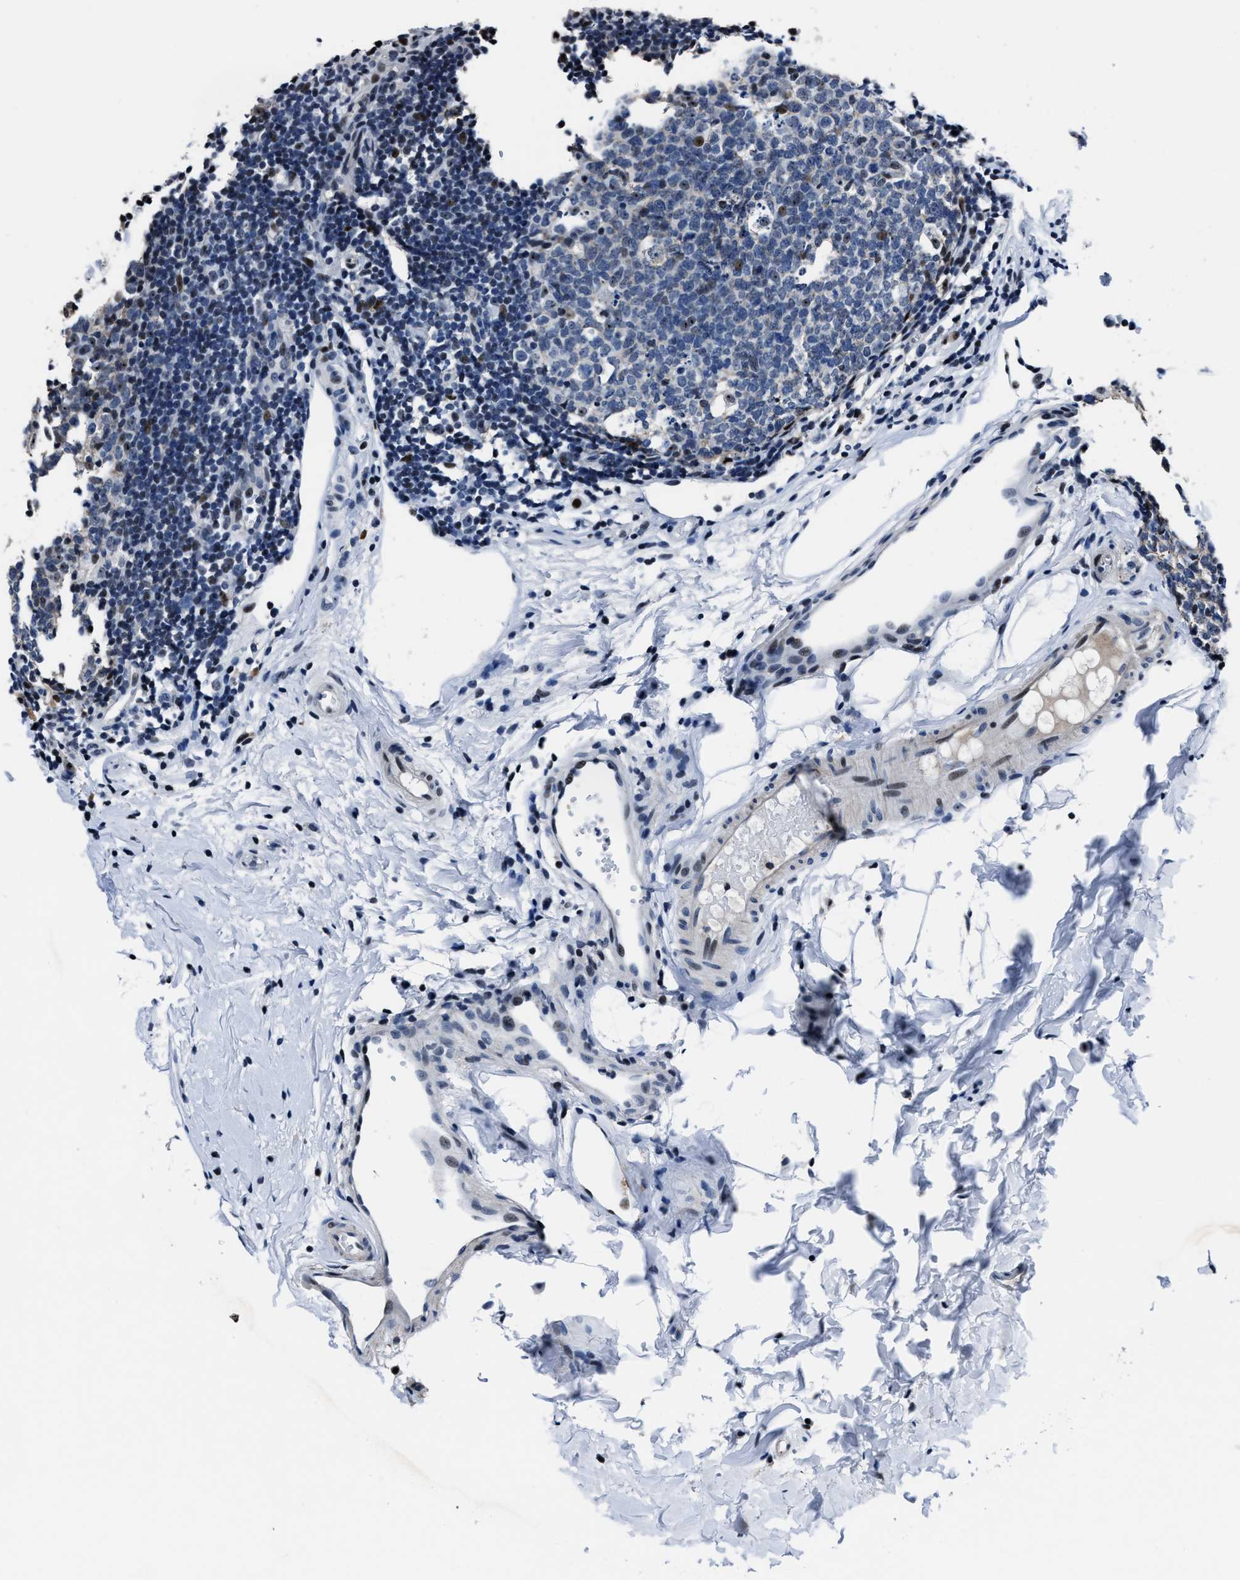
{"staining": {"intensity": "moderate", "quantity": "<25%", "location": "nuclear"}, "tissue": "appendix", "cell_type": "Glandular cells", "image_type": "normal", "snomed": [{"axis": "morphology", "description": "Normal tissue, NOS"}, {"axis": "topography", "description": "Appendix"}], "caption": "Immunohistochemical staining of normal appendix demonstrates moderate nuclear protein staining in approximately <25% of glandular cells.", "gene": "PPIE", "patient": {"sex": "female", "age": 20}}